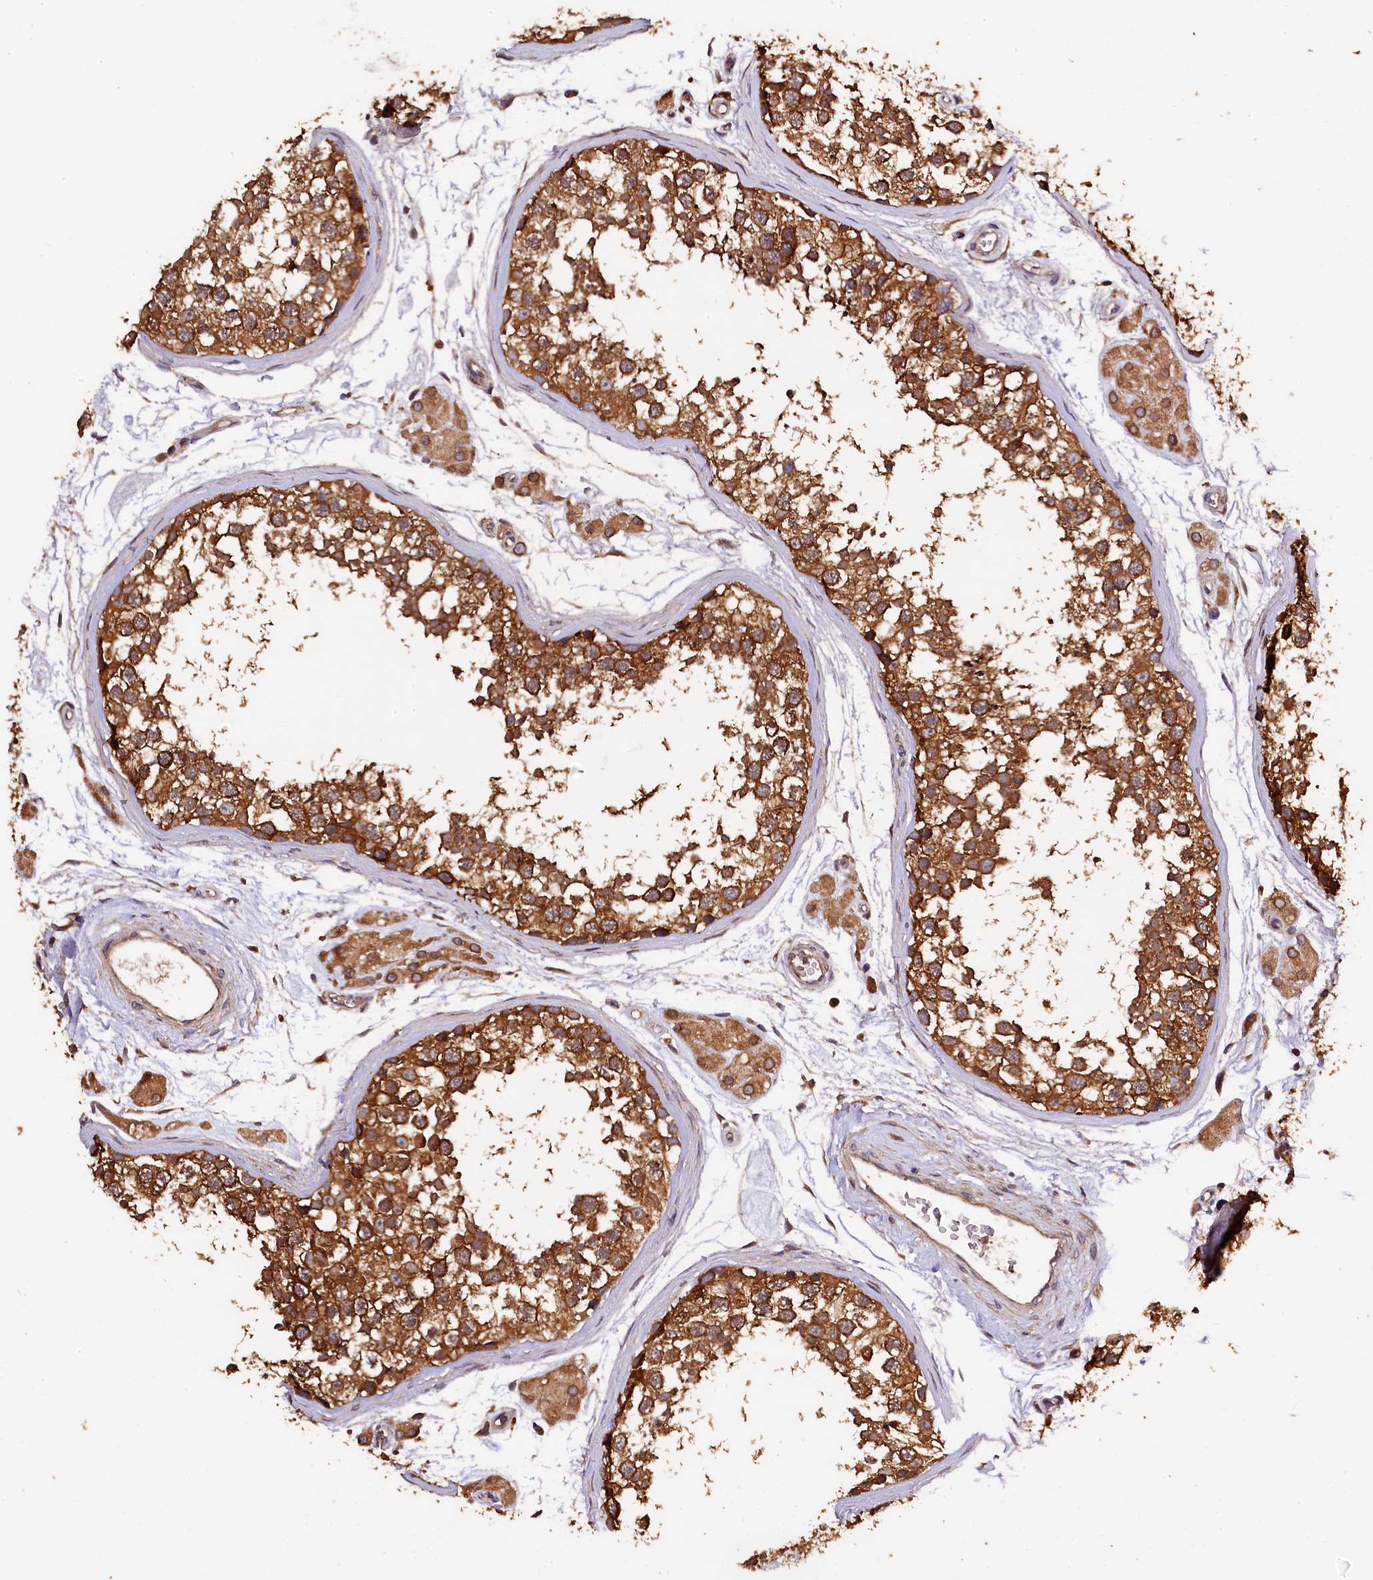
{"staining": {"intensity": "strong", "quantity": ">75%", "location": "cytoplasmic/membranous"}, "tissue": "testis", "cell_type": "Cells in seminiferous ducts", "image_type": "normal", "snomed": [{"axis": "morphology", "description": "Normal tissue, NOS"}, {"axis": "topography", "description": "Testis"}], "caption": "High-power microscopy captured an IHC photomicrograph of normal testis, revealing strong cytoplasmic/membranous positivity in approximately >75% of cells in seminiferous ducts. (Brightfield microscopy of DAB IHC at high magnification).", "gene": "KLC2", "patient": {"sex": "male", "age": 56}}